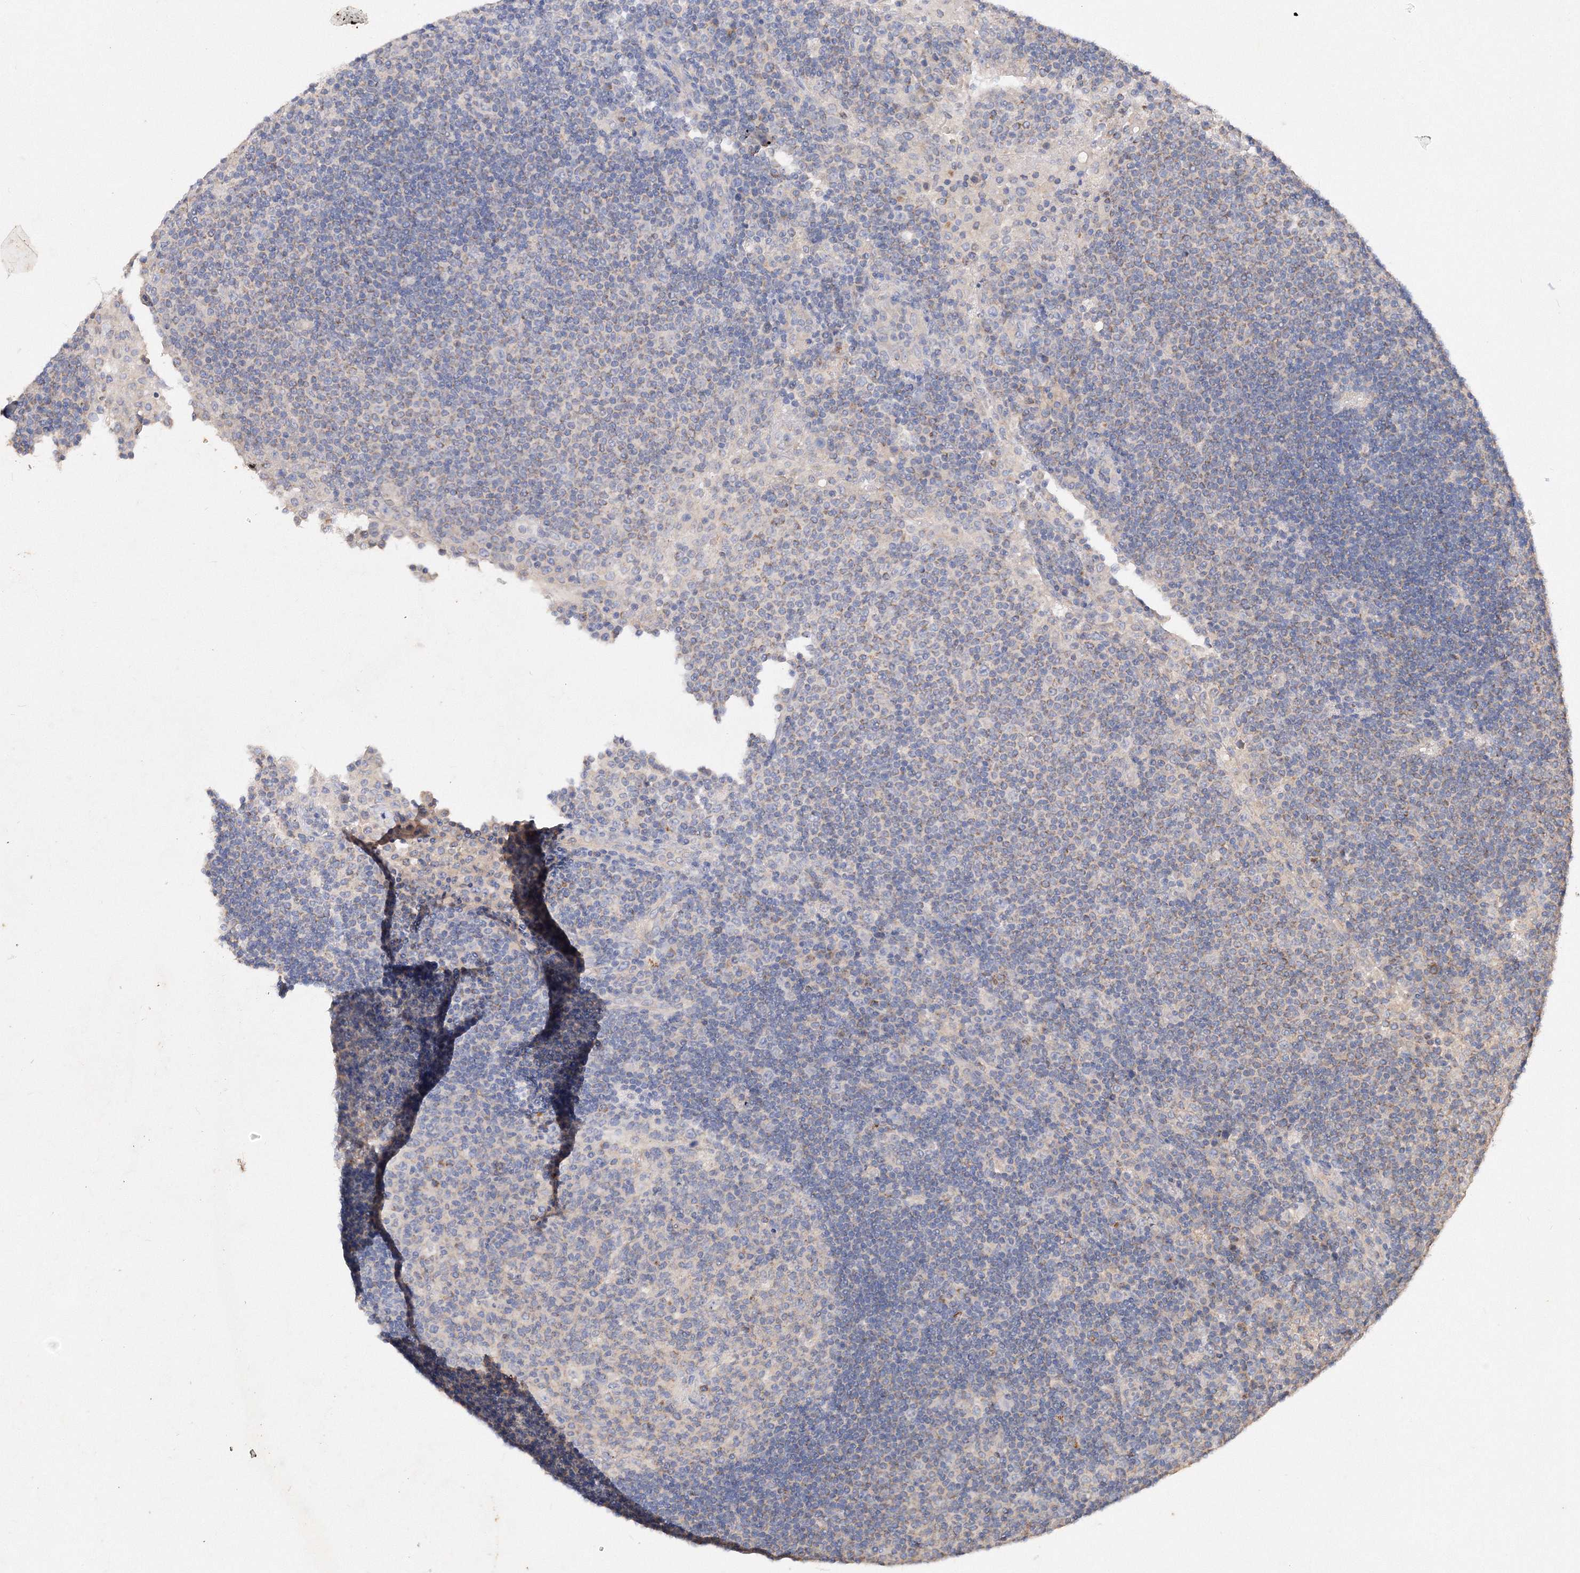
{"staining": {"intensity": "weak", "quantity": "<25%", "location": "cytoplasmic/membranous"}, "tissue": "lymph node", "cell_type": "Germinal center cells", "image_type": "normal", "snomed": [{"axis": "morphology", "description": "Normal tissue, NOS"}, {"axis": "topography", "description": "Lymph node"}], "caption": "DAB (3,3'-diaminobenzidine) immunohistochemical staining of normal lymph node shows no significant positivity in germinal center cells. (DAB (3,3'-diaminobenzidine) immunohistochemistry (IHC), high magnification).", "gene": "GLS", "patient": {"sex": "female", "age": 53}}